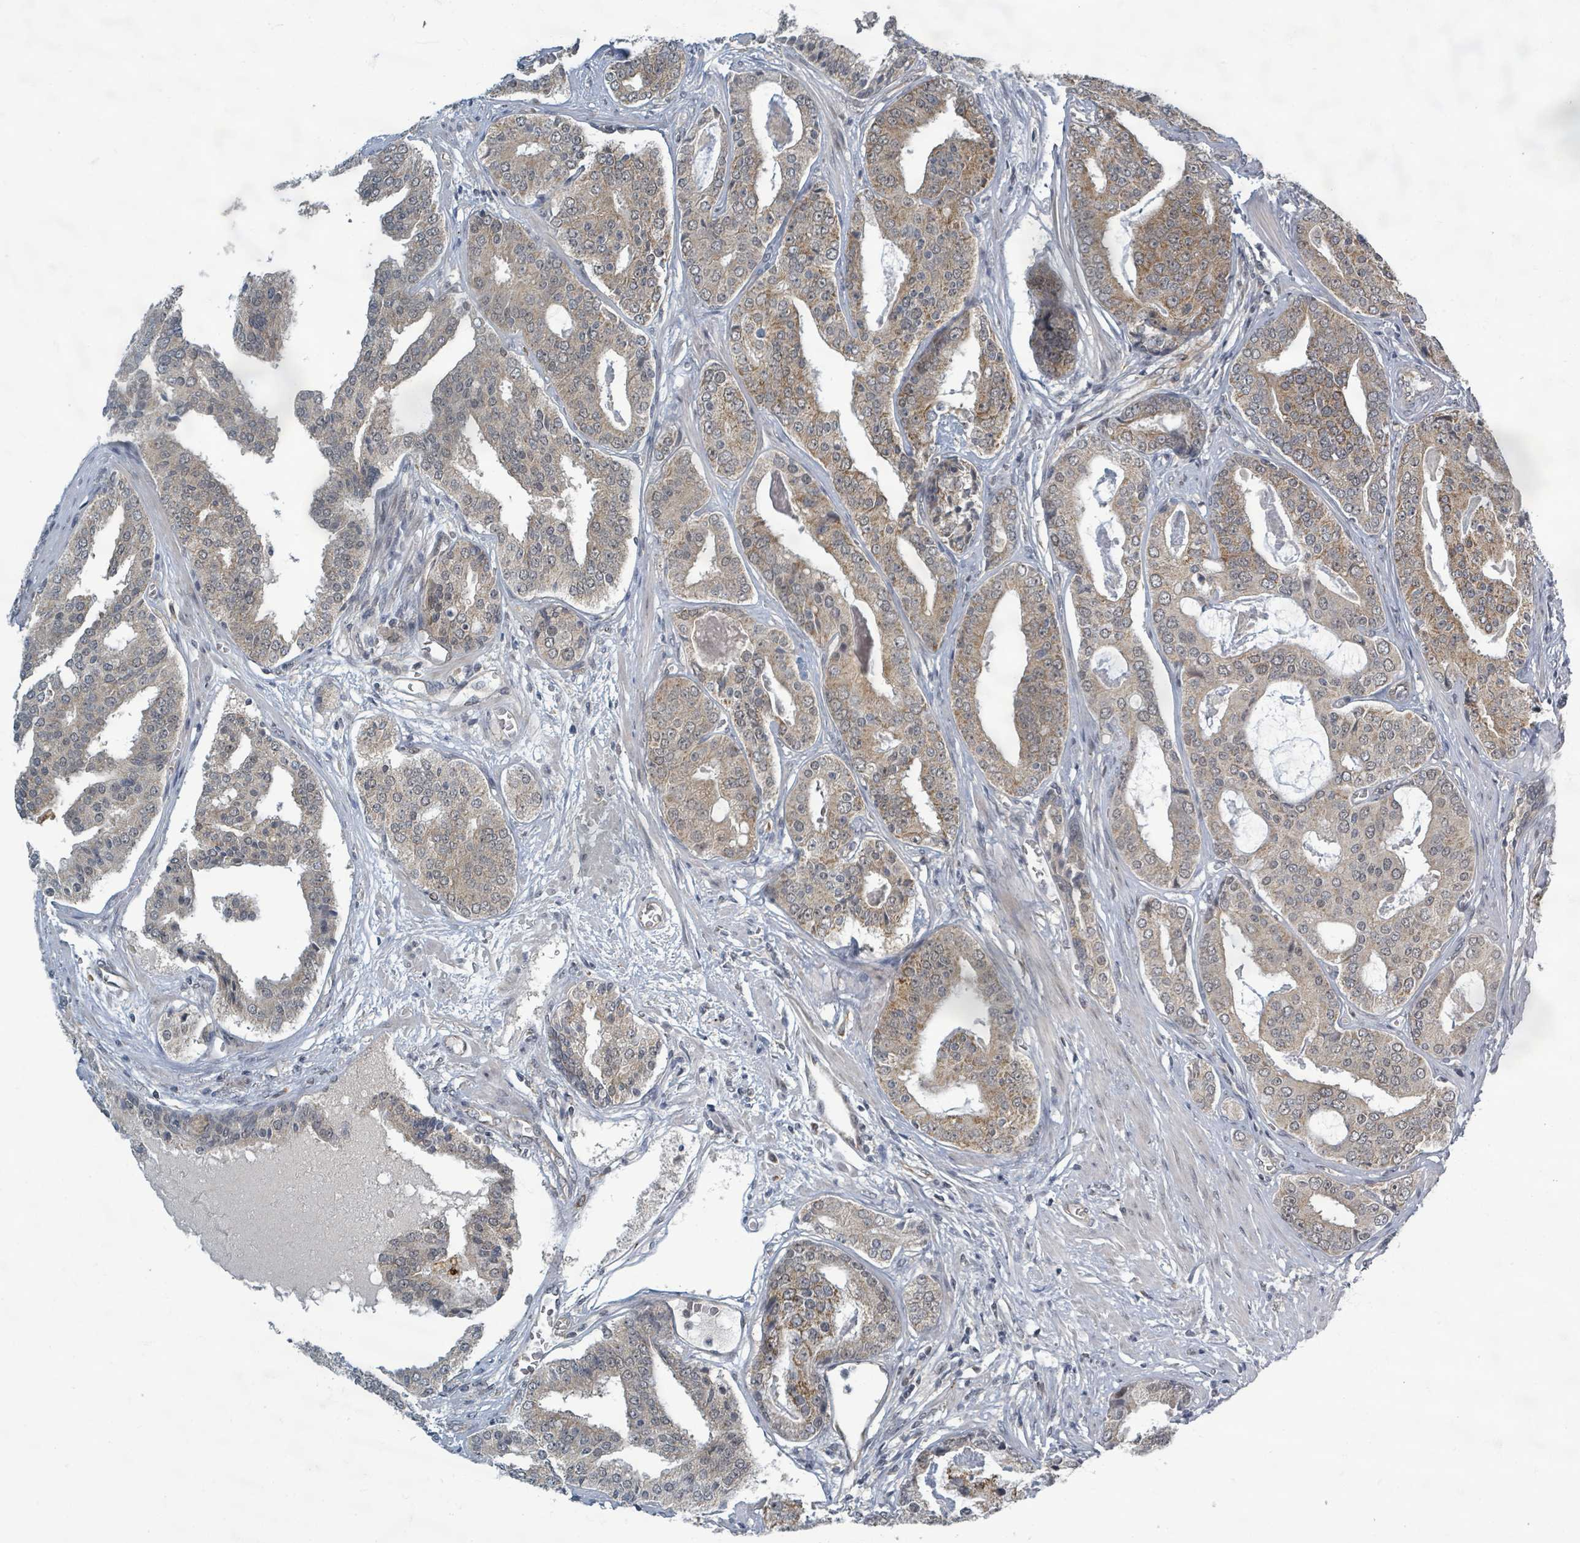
{"staining": {"intensity": "moderate", "quantity": "25%-75%", "location": "cytoplasmic/membranous,nuclear"}, "tissue": "prostate cancer", "cell_type": "Tumor cells", "image_type": "cancer", "snomed": [{"axis": "morphology", "description": "Adenocarcinoma, High grade"}, {"axis": "topography", "description": "Prostate"}], "caption": "Prostate cancer (adenocarcinoma (high-grade)) tissue demonstrates moderate cytoplasmic/membranous and nuclear expression in about 25%-75% of tumor cells, visualized by immunohistochemistry. Using DAB (brown) and hematoxylin (blue) stains, captured at high magnification using brightfield microscopy.", "gene": "INTS15", "patient": {"sex": "male", "age": 71}}